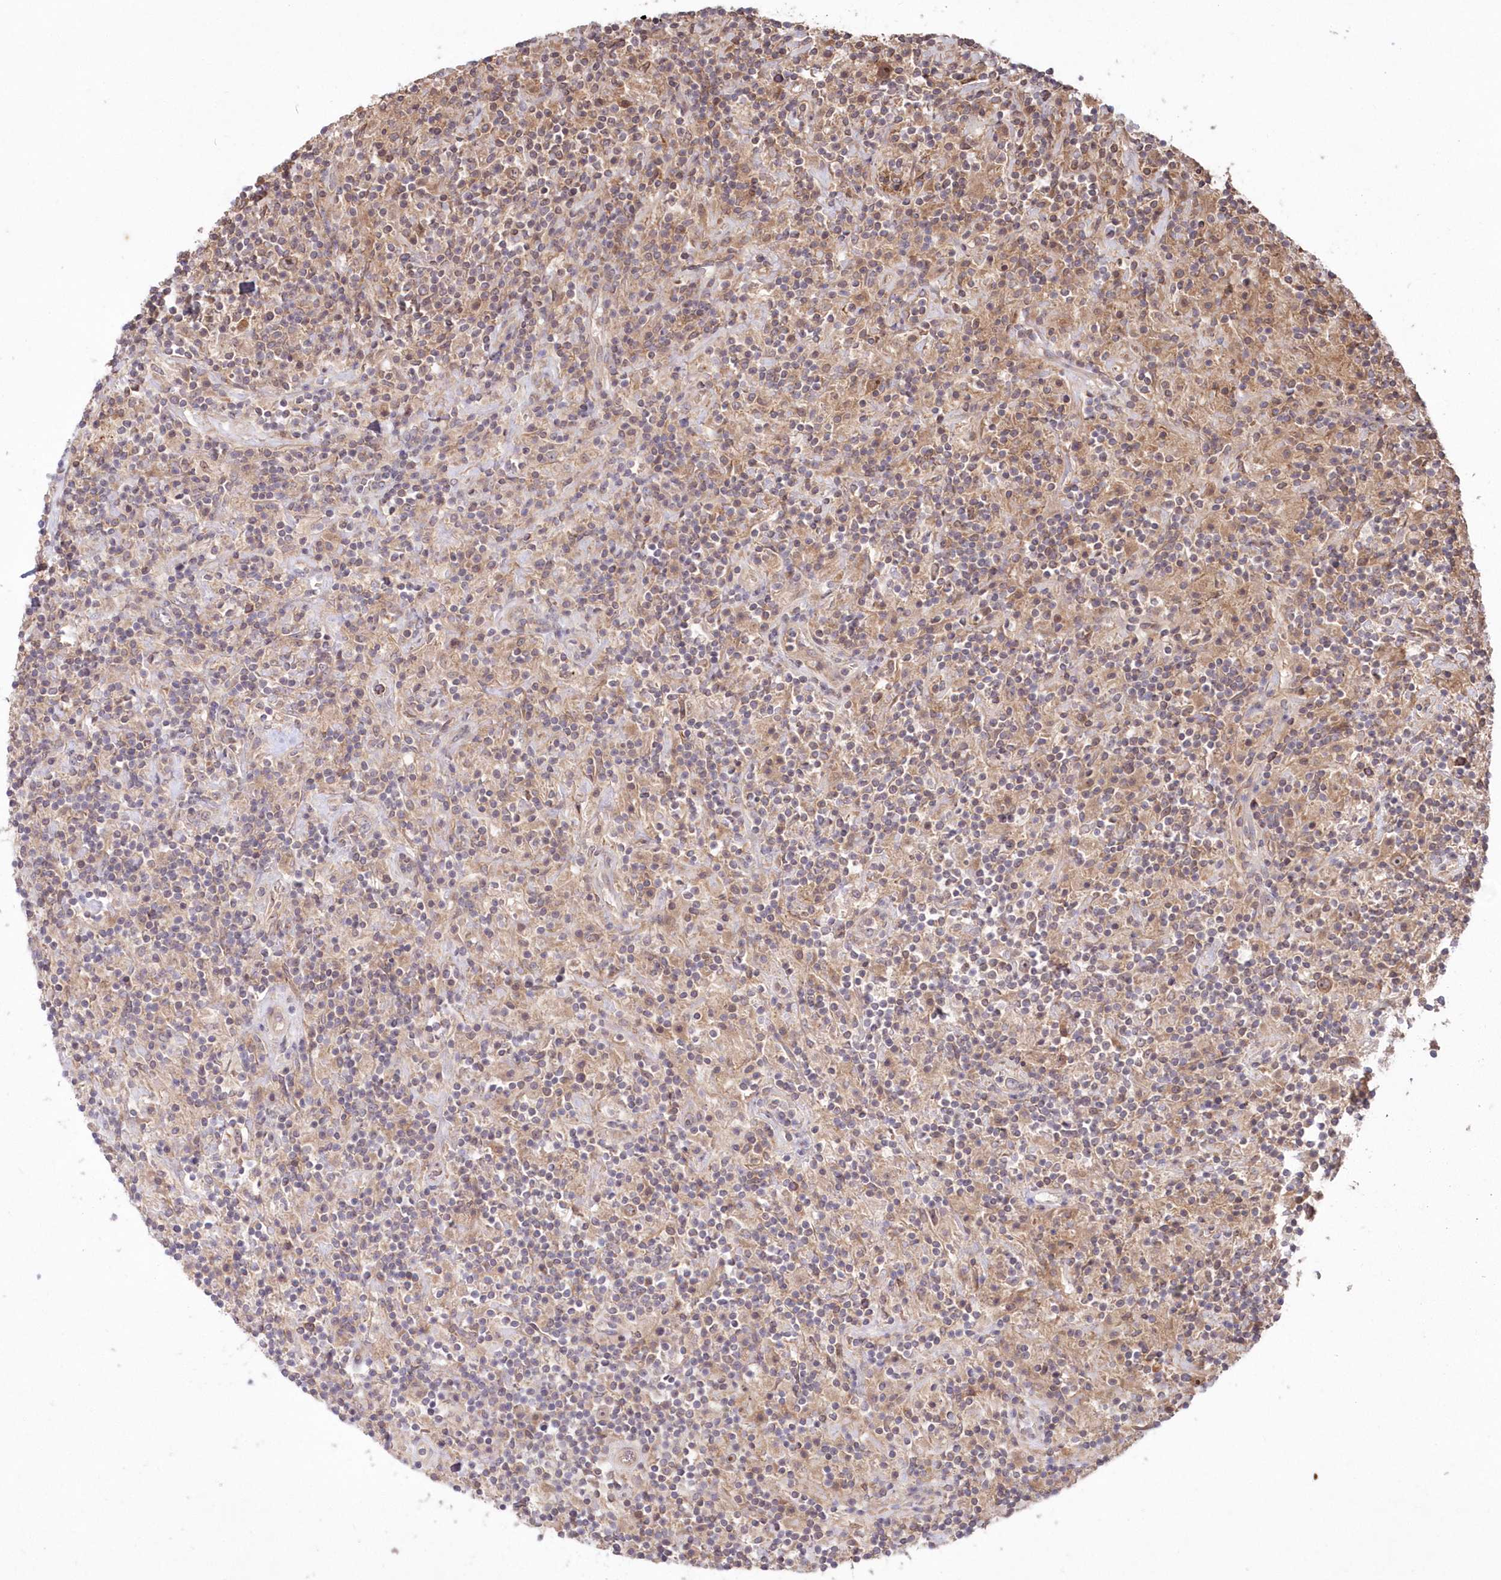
{"staining": {"intensity": "moderate", "quantity": ">75%", "location": "cytoplasmic/membranous,nuclear"}, "tissue": "lymphoma", "cell_type": "Tumor cells", "image_type": "cancer", "snomed": [{"axis": "morphology", "description": "Hodgkin's disease, NOS"}, {"axis": "topography", "description": "Lymph node"}], "caption": "High-magnification brightfield microscopy of lymphoma stained with DAB (3,3'-diaminobenzidine) (brown) and counterstained with hematoxylin (blue). tumor cells exhibit moderate cytoplasmic/membranous and nuclear staining is present in approximately>75% of cells.", "gene": "TBCA", "patient": {"sex": "male", "age": 70}}